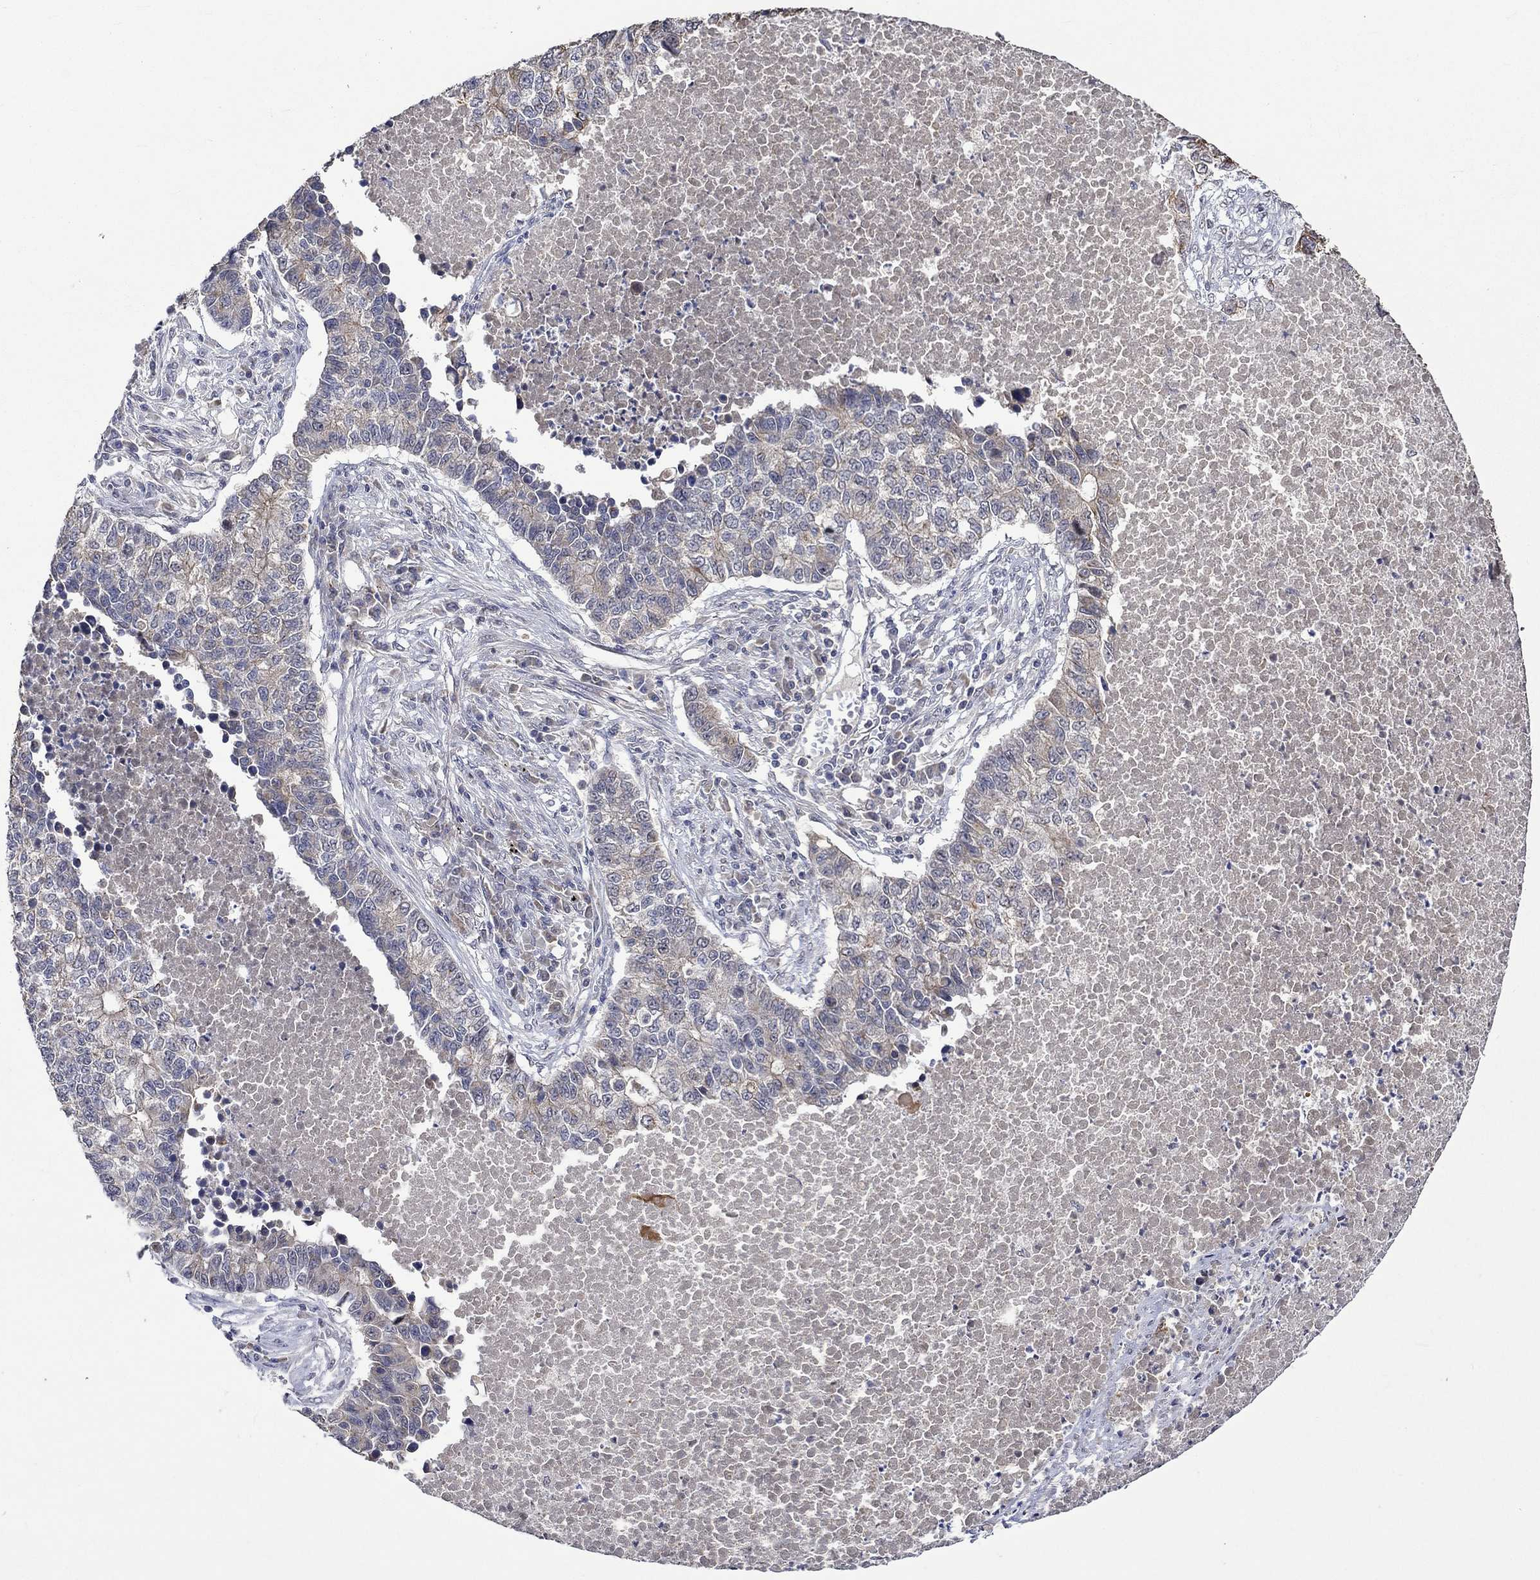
{"staining": {"intensity": "negative", "quantity": "none", "location": "none"}, "tissue": "lung cancer", "cell_type": "Tumor cells", "image_type": "cancer", "snomed": [{"axis": "morphology", "description": "Adenocarcinoma, NOS"}, {"axis": "topography", "description": "Lung"}], "caption": "This micrograph is of lung cancer (adenocarcinoma) stained with IHC to label a protein in brown with the nuclei are counter-stained blue. There is no positivity in tumor cells. (Immunohistochemistry, brightfield microscopy, high magnification).", "gene": "DDX3Y", "patient": {"sex": "male", "age": 57}}